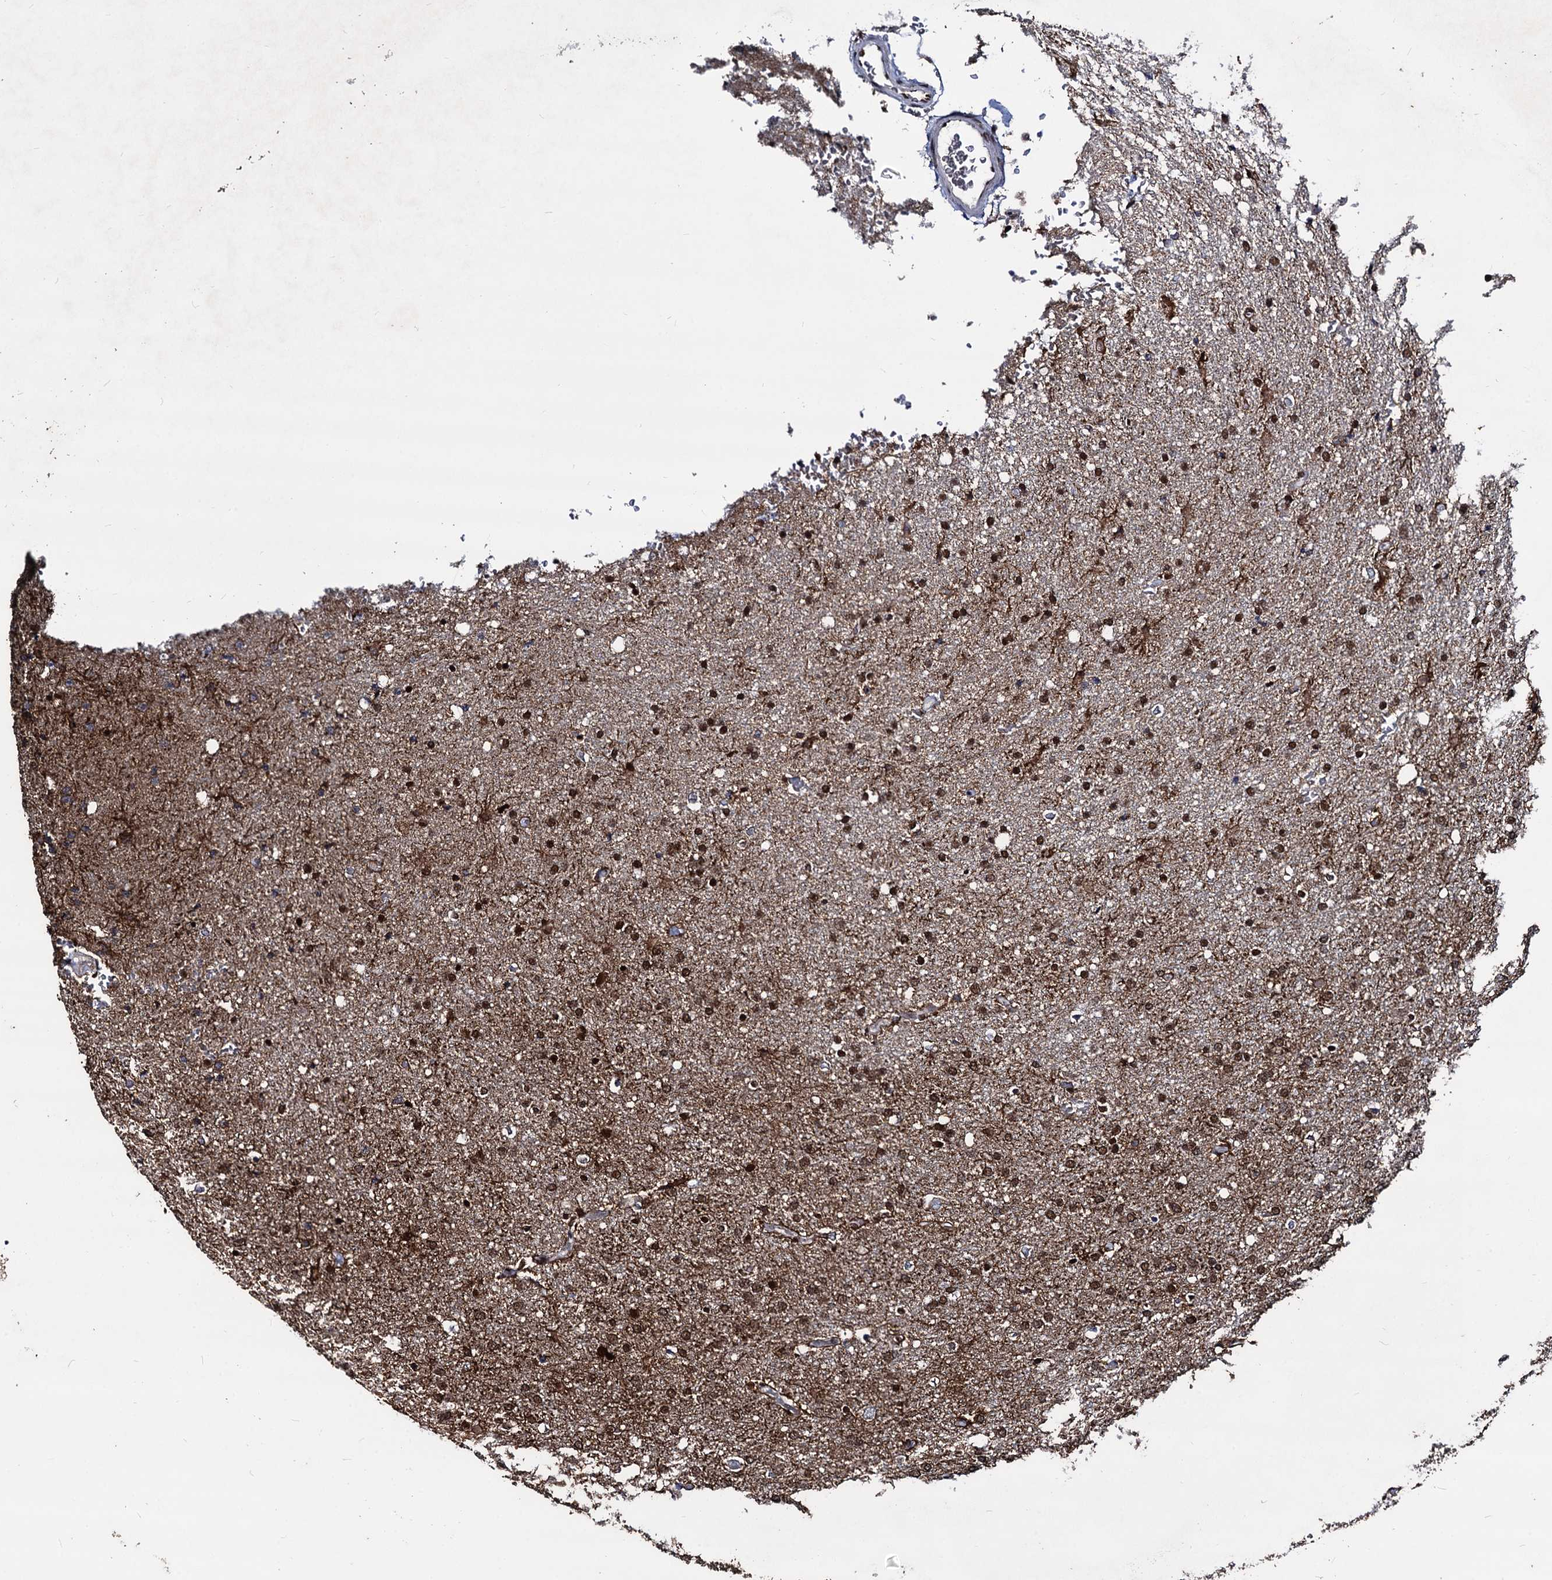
{"staining": {"intensity": "strong", "quantity": ">75%", "location": "cytoplasmic/membranous,nuclear"}, "tissue": "lymphoma", "cell_type": "Tumor cells", "image_type": "cancer", "snomed": [{"axis": "morphology", "description": "Malignant lymphoma, non-Hodgkin's type, Low grade"}, {"axis": "topography", "description": "Spleen"}], "caption": "About >75% of tumor cells in lymphoma show strong cytoplasmic/membranous and nuclear protein expression as visualized by brown immunohistochemical staining.", "gene": "GALNT11", "patient": {"sex": "female", "age": 50}}